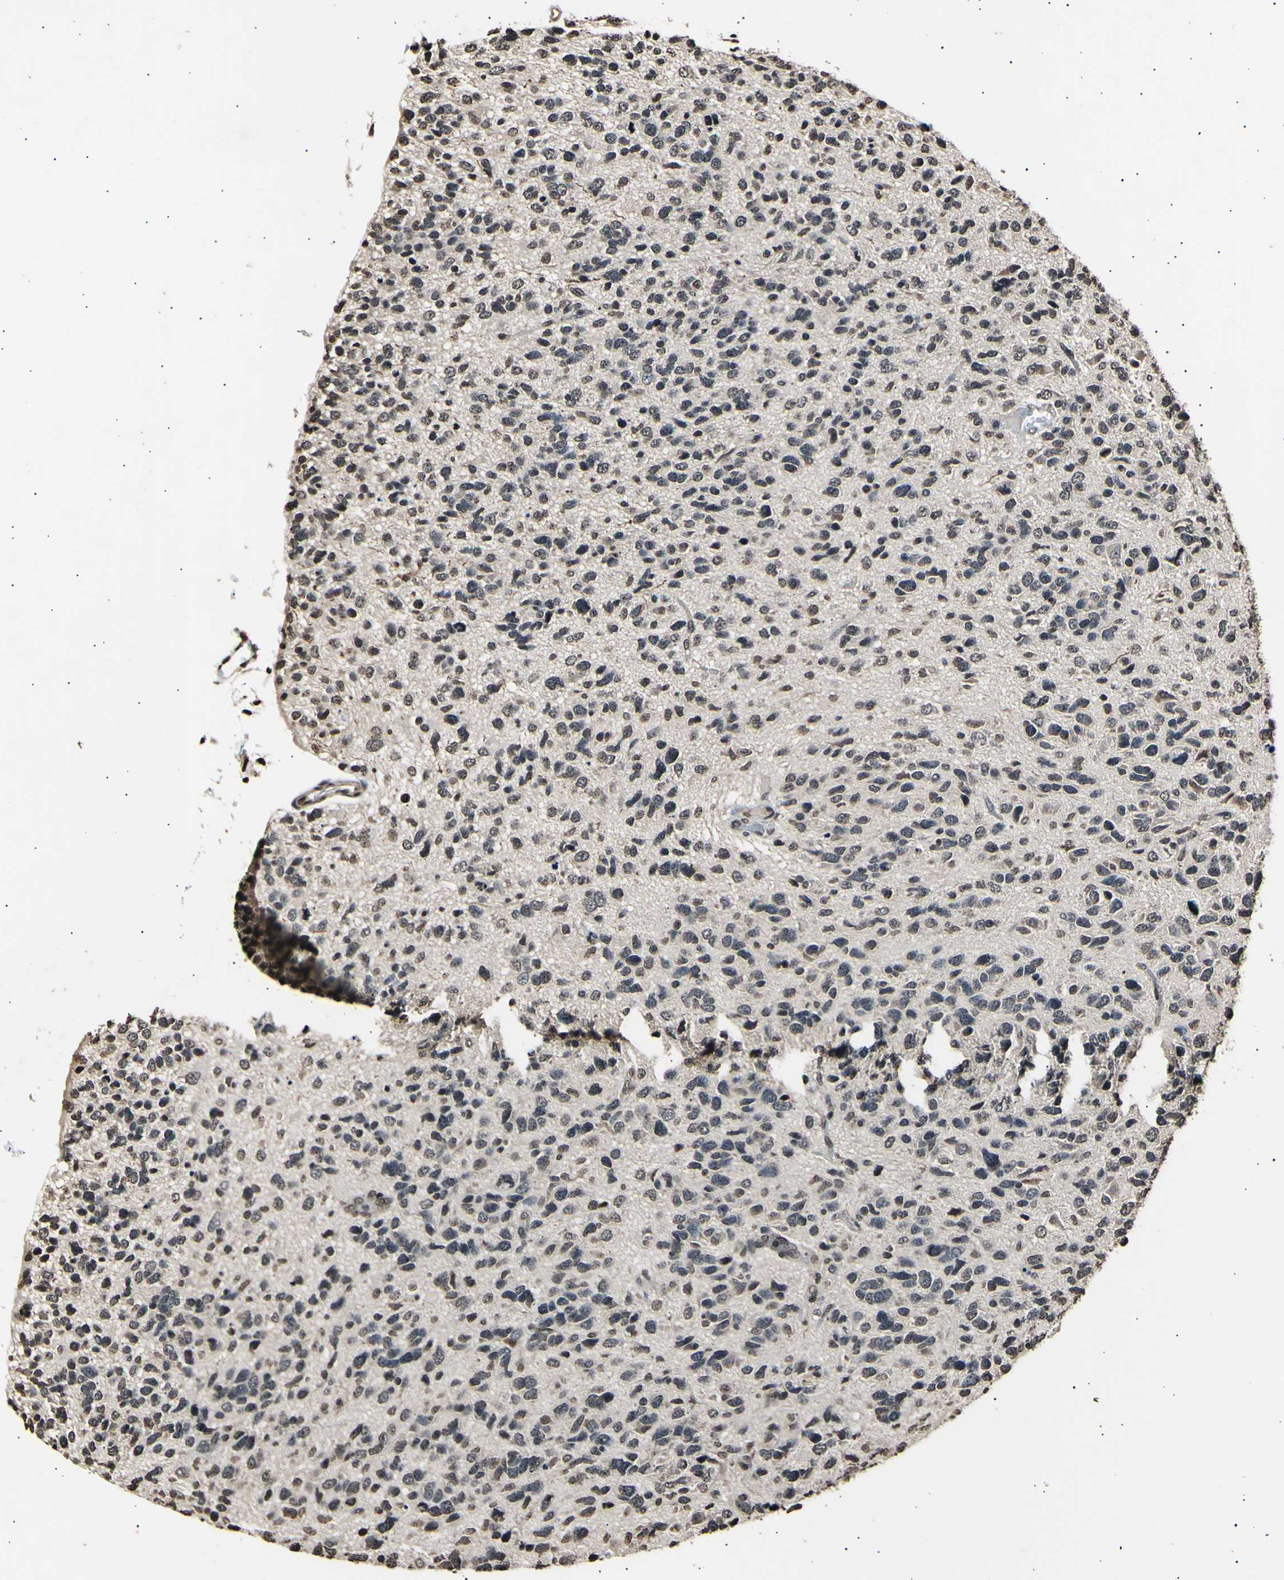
{"staining": {"intensity": "moderate", "quantity": "<25%", "location": "nuclear"}, "tissue": "glioma", "cell_type": "Tumor cells", "image_type": "cancer", "snomed": [{"axis": "morphology", "description": "Glioma, malignant, High grade"}, {"axis": "topography", "description": "Brain"}], "caption": "IHC micrograph of neoplastic tissue: glioma stained using immunohistochemistry (IHC) displays low levels of moderate protein expression localized specifically in the nuclear of tumor cells, appearing as a nuclear brown color.", "gene": "ANAPC7", "patient": {"sex": "female", "age": 58}}